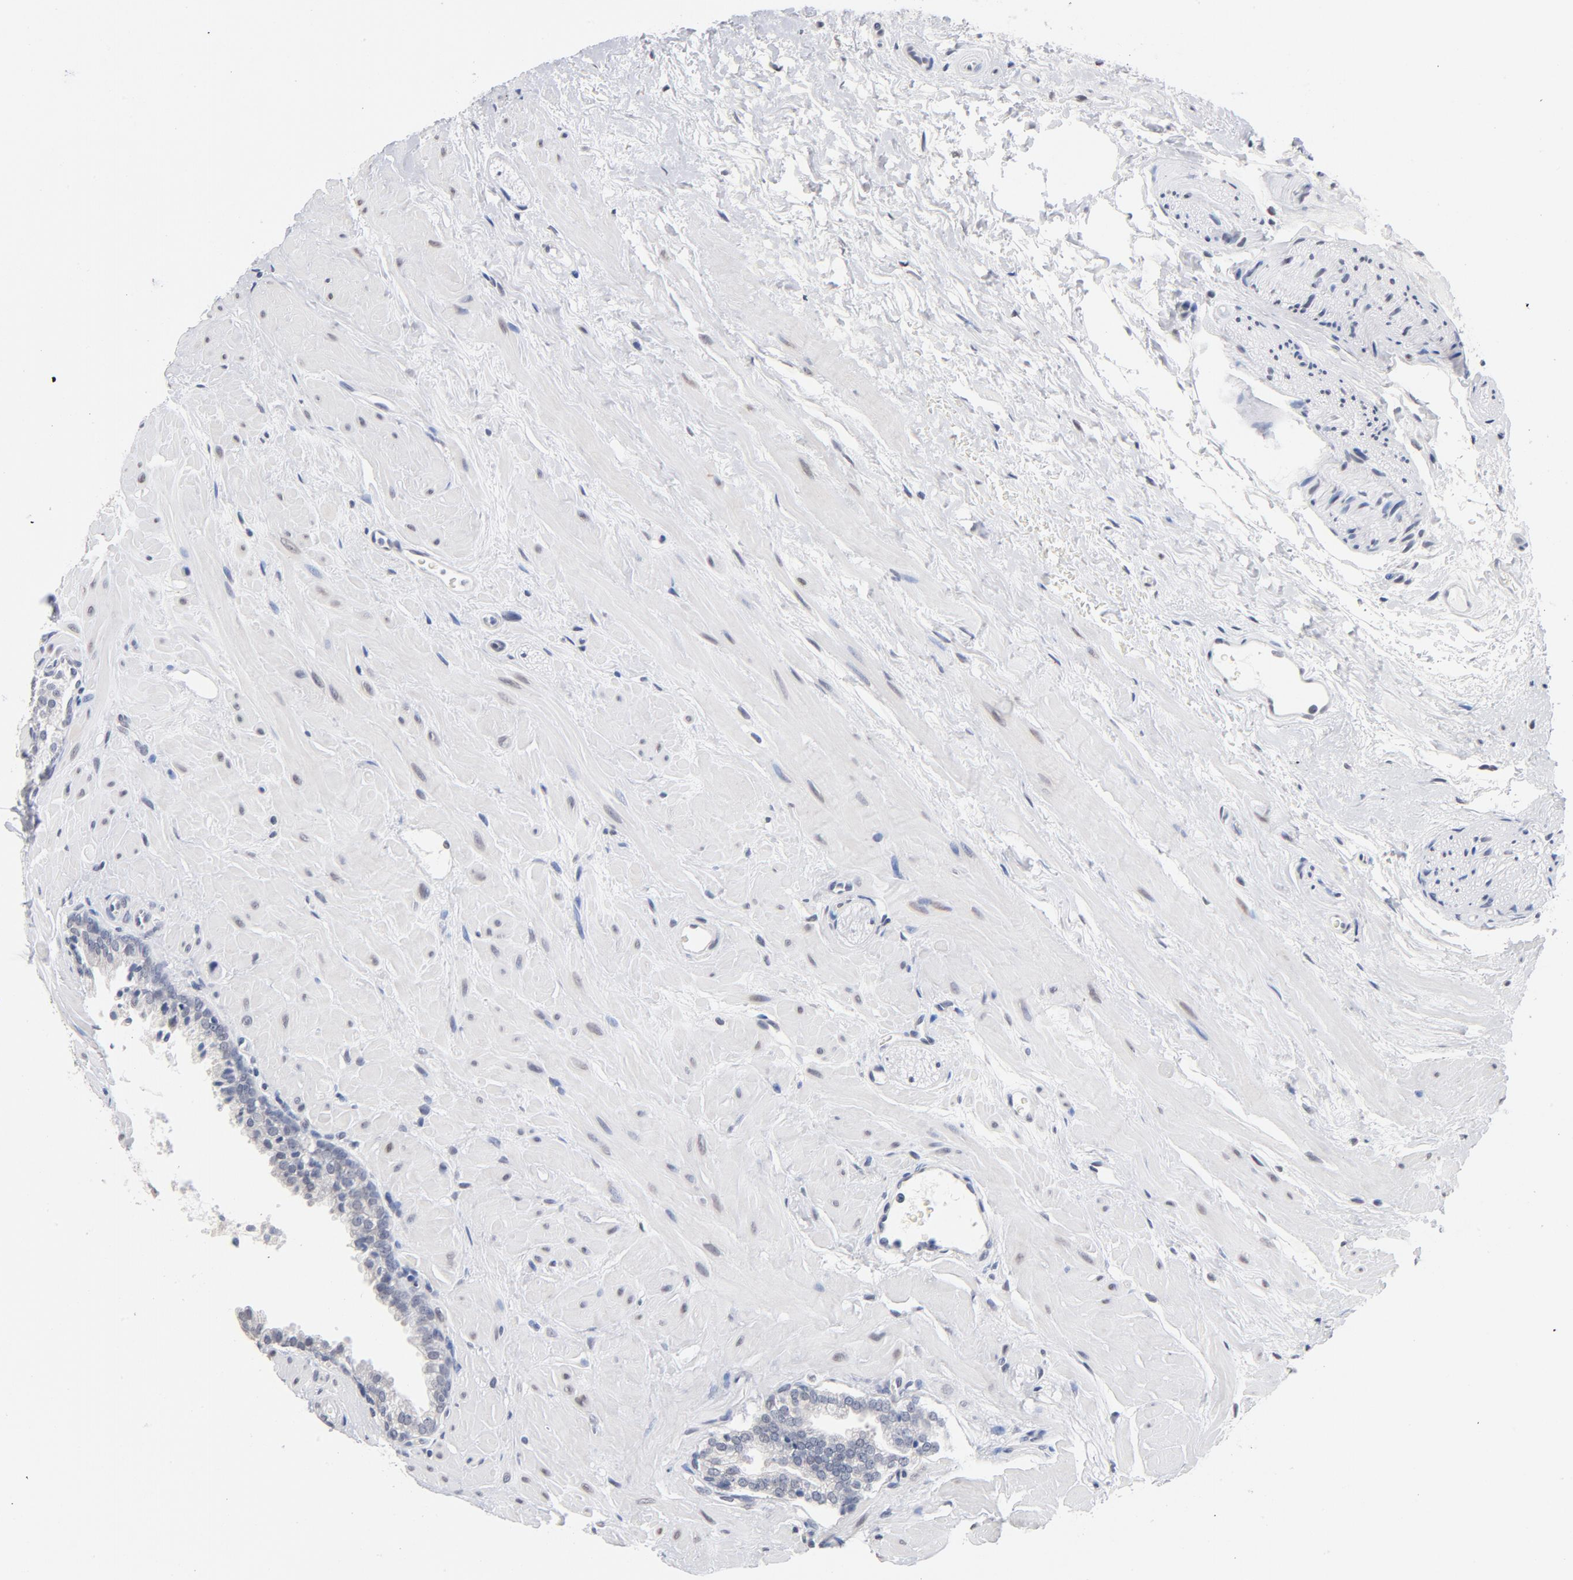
{"staining": {"intensity": "negative", "quantity": "none", "location": "none"}, "tissue": "prostate", "cell_type": "Glandular cells", "image_type": "normal", "snomed": [{"axis": "morphology", "description": "Normal tissue, NOS"}, {"axis": "topography", "description": "Prostate"}], "caption": "Unremarkable prostate was stained to show a protein in brown. There is no significant expression in glandular cells. The staining is performed using DAB (3,3'-diaminobenzidine) brown chromogen with nuclei counter-stained in using hematoxylin.", "gene": "RBM3", "patient": {"sex": "male", "age": 60}}